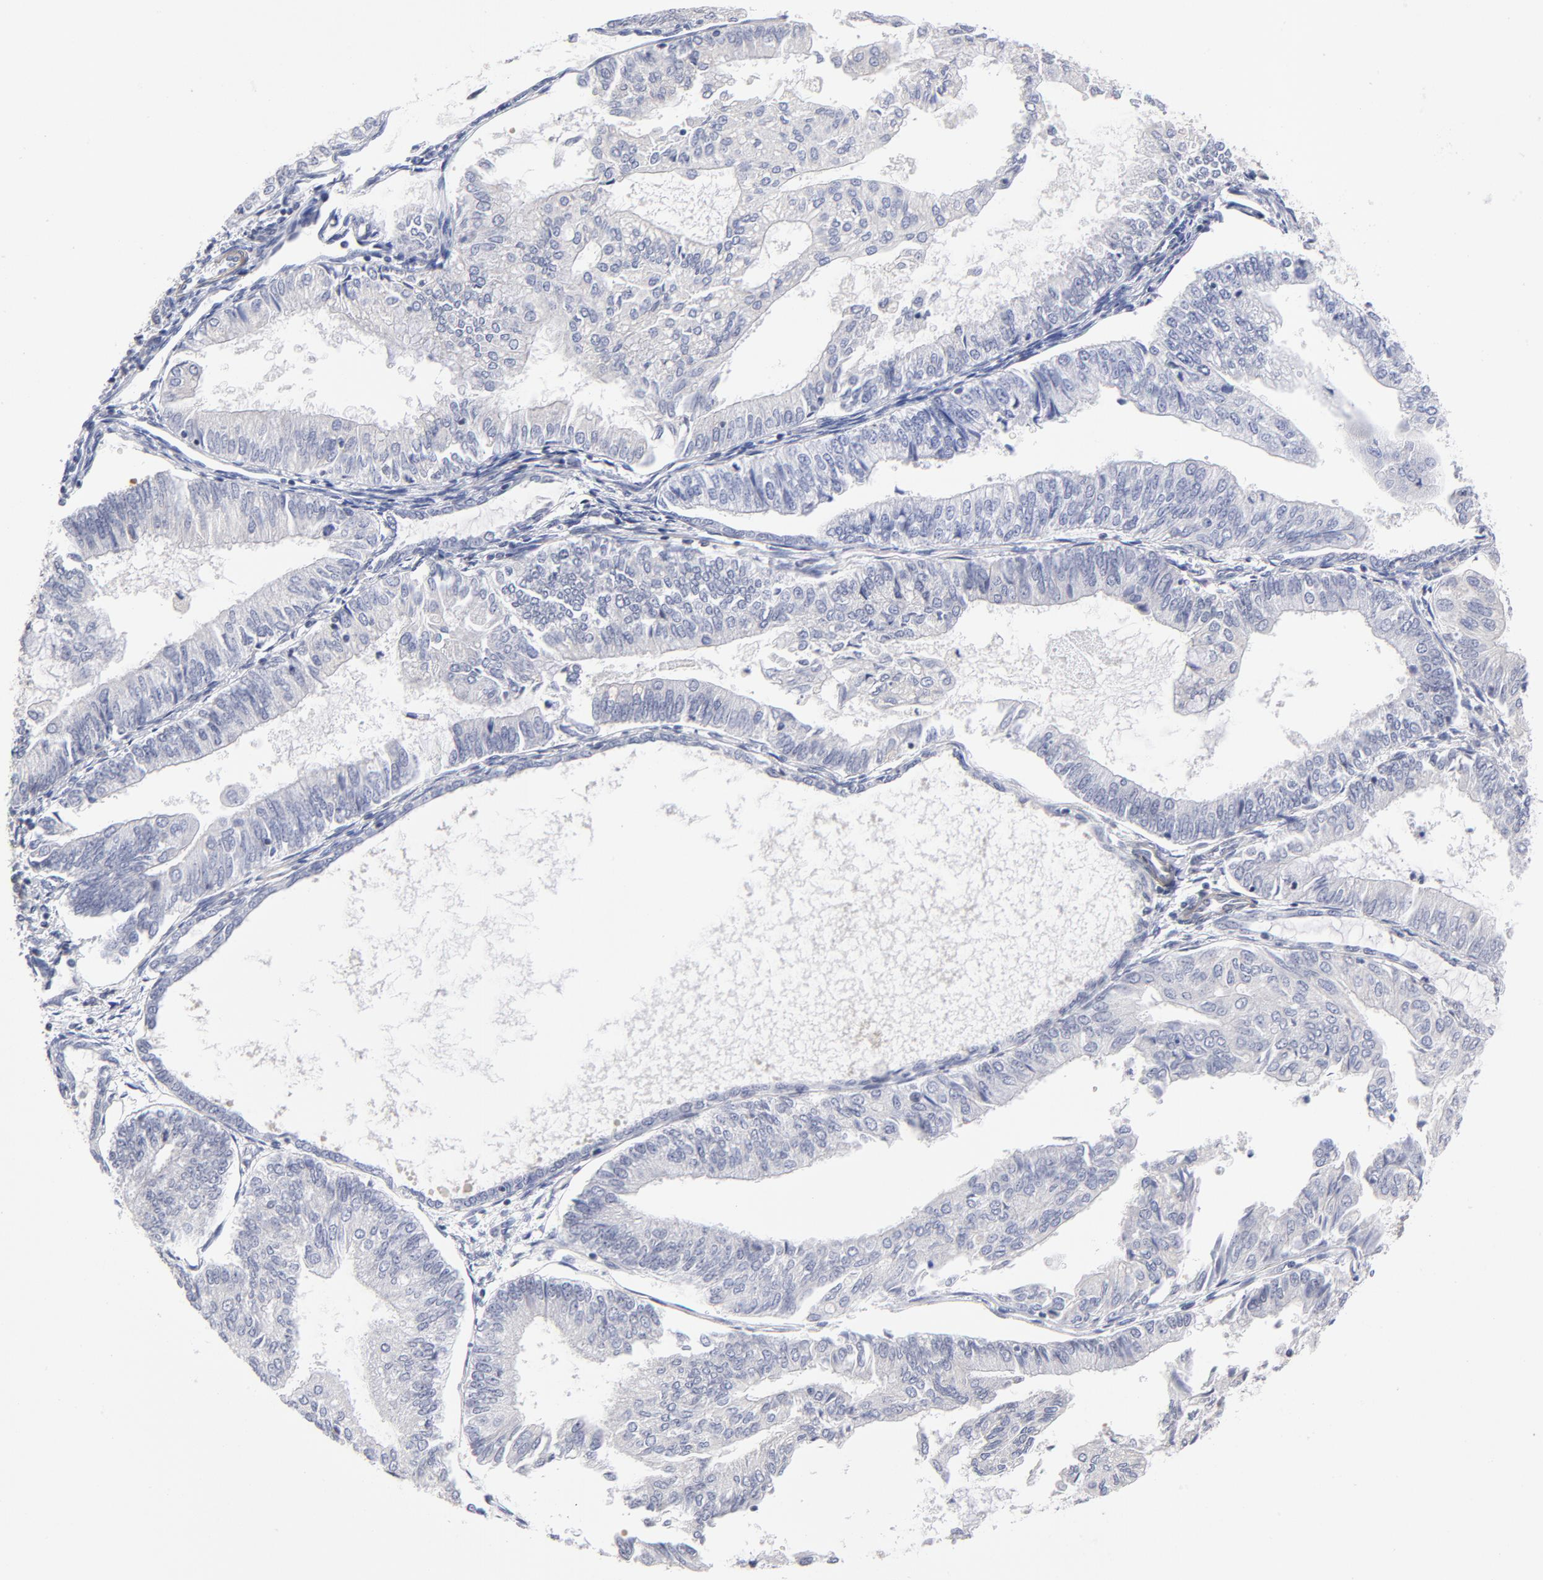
{"staining": {"intensity": "negative", "quantity": "none", "location": "none"}, "tissue": "endometrial cancer", "cell_type": "Tumor cells", "image_type": "cancer", "snomed": [{"axis": "morphology", "description": "Adenocarcinoma, NOS"}, {"axis": "topography", "description": "Endometrium"}], "caption": "Protein analysis of endometrial cancer (adenocarcinoma) reveals no significant expression in tumor cells. (Brightfield microscopy of DAB (3,3'-diaminobenzidine) immunohistochemistry at high magnification).", "gene": "CTCF", "patient": {"sex": "female", "age": 59}}